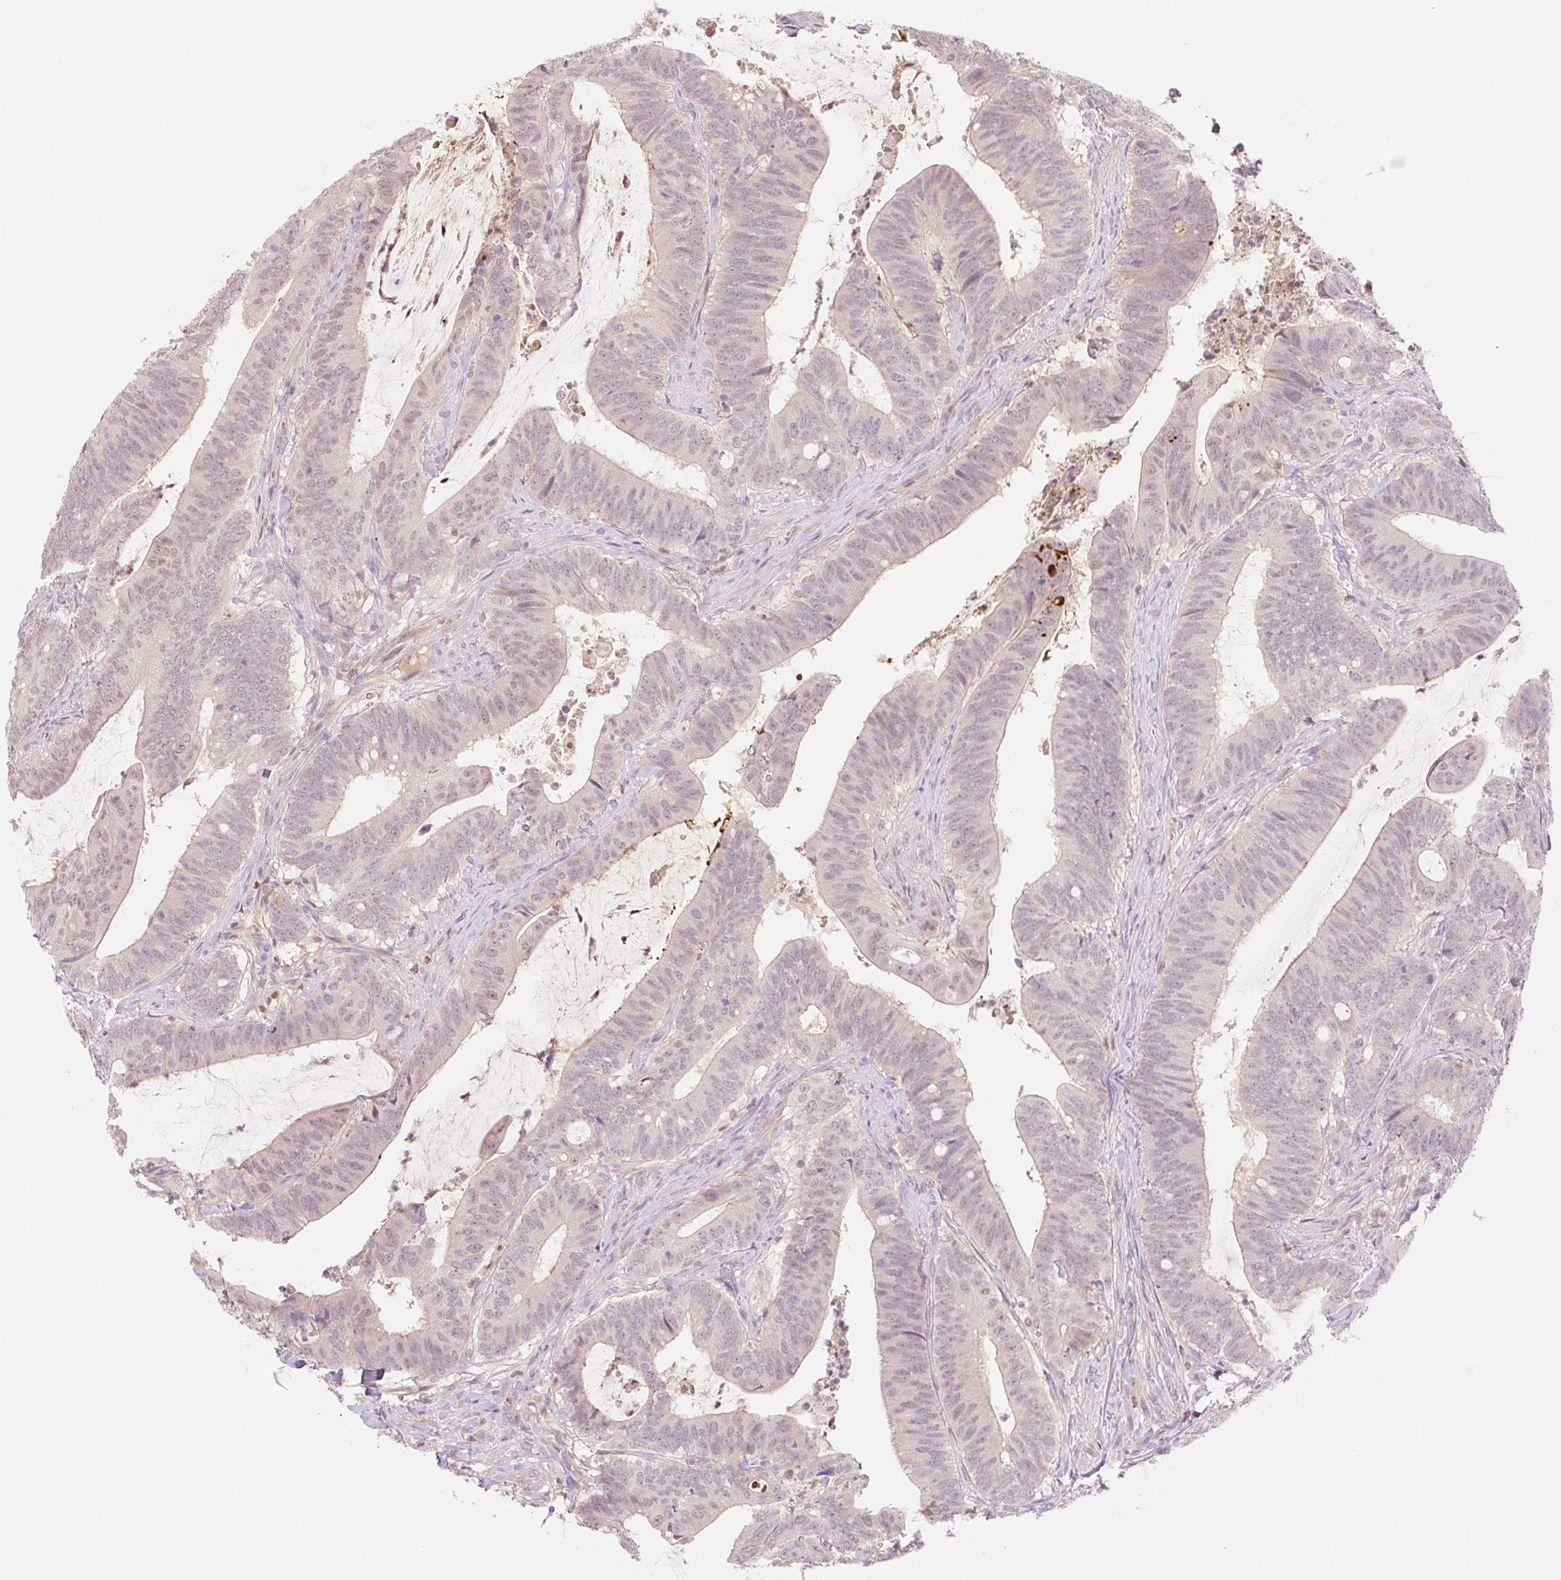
{"staining": {"intensity": "weak", "quantity": ">75%", "location": "cytoplasmic/membranous,nuclear"}, "tissue": "colorectal cancer", "cell_type": "Tumor cells", "image_type": "cancer", "snomed": [{"axis": "morphology", "description": "Adenocarcinoma, NOS"}, {"axis": "topography", "description": "Colon"}], "caption": "Adenocarcinoma (colorectal) stained with immunohistochemistry (IHC) shows weak cytoplasmic/membranous and nuclear positivity in about >75% of tumor cells. (Brightfield microscopy of DAB IHC at high magnification).", "gene": "HEBP1", "patient": {"sex": "female", "age": 43}}